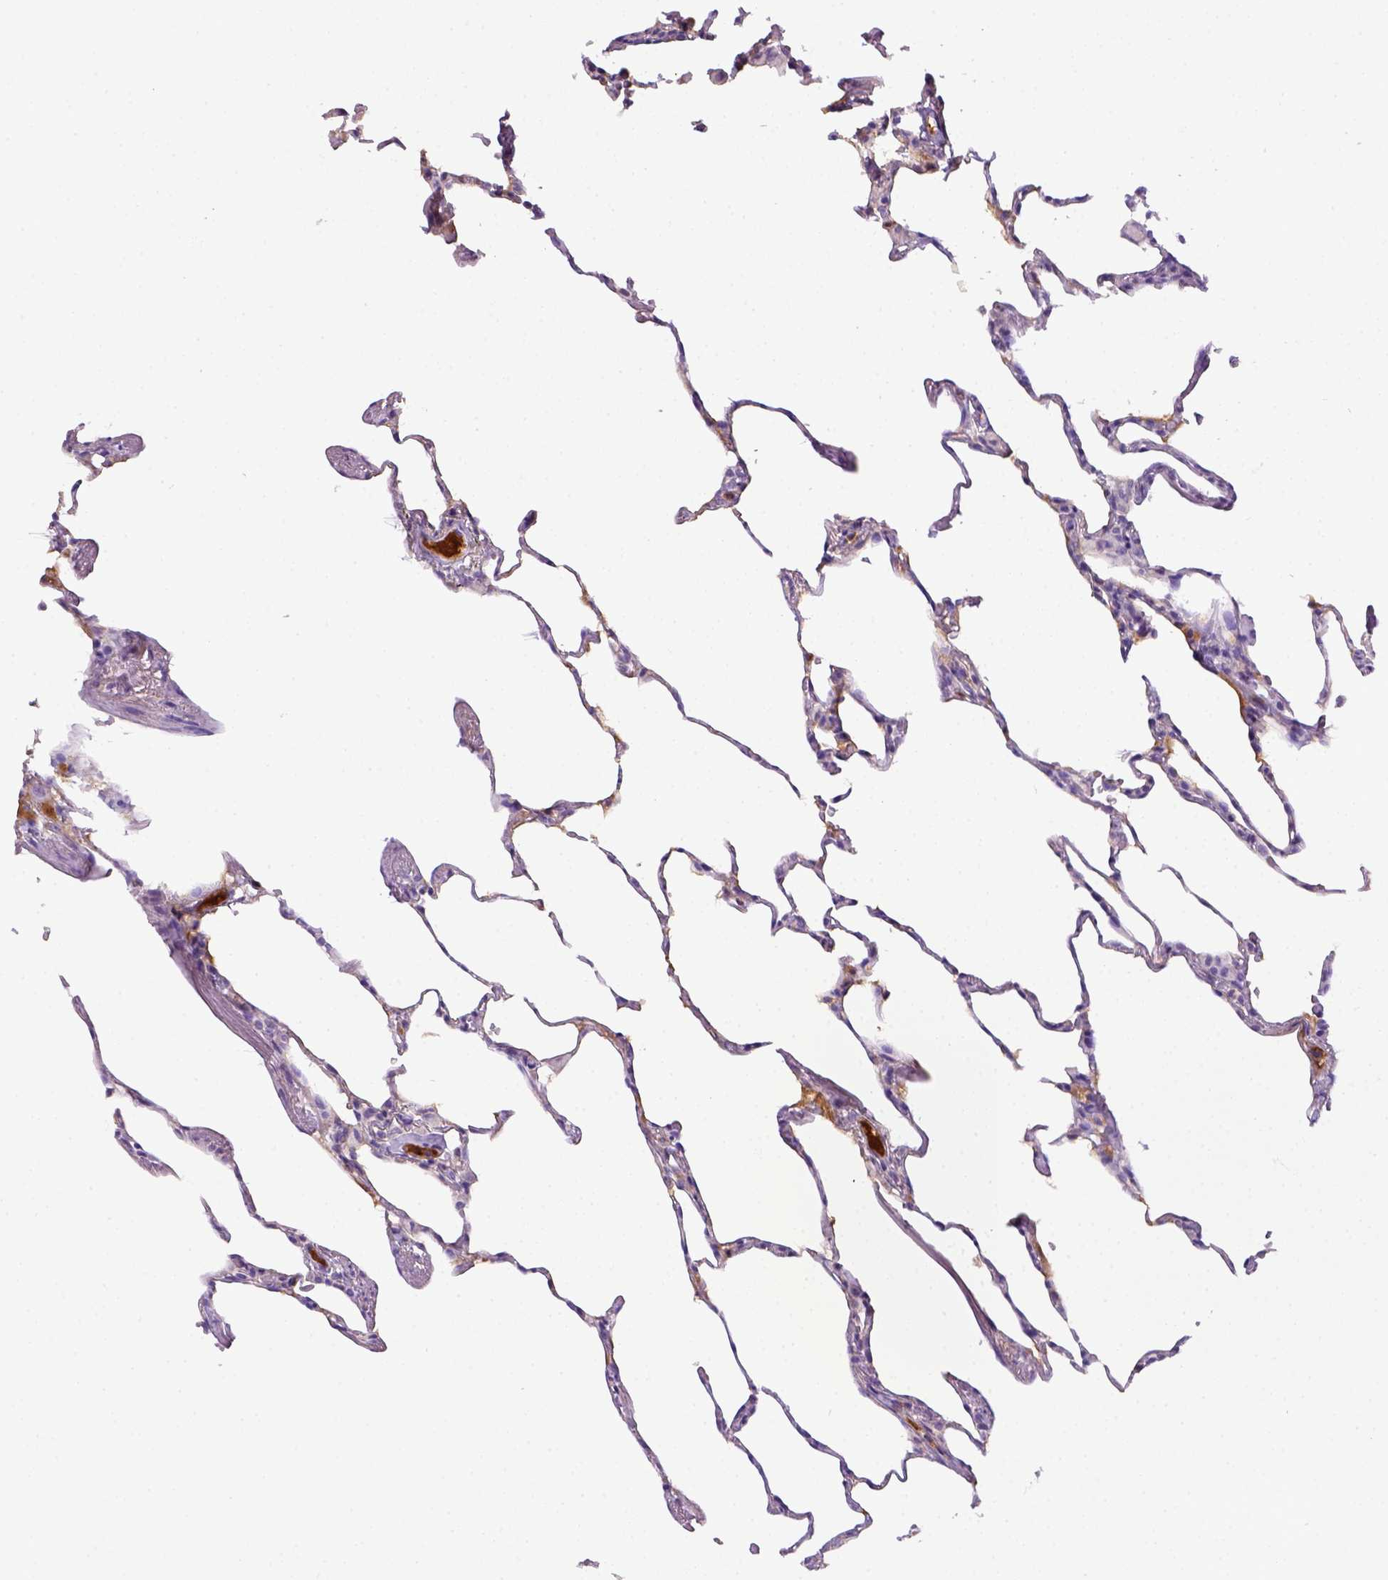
{"staining": {"intensity": "negative", "quantity": "none", "location": "none"}, "tissue": "lung", "cell_type": "Alveolar cells", "image_type": "normal", "snomed": [{"axis": "morphology", "description": "Normal tissue, NOS"}, {"axis": "topography", "description": "Lung"}], "caption": "DAB immunohistochemical staining of normal human lung exhibits no significant expression in alveolar cells.", "gene": "ITIH4", "patient": {"sex": "female", "age": 57}}